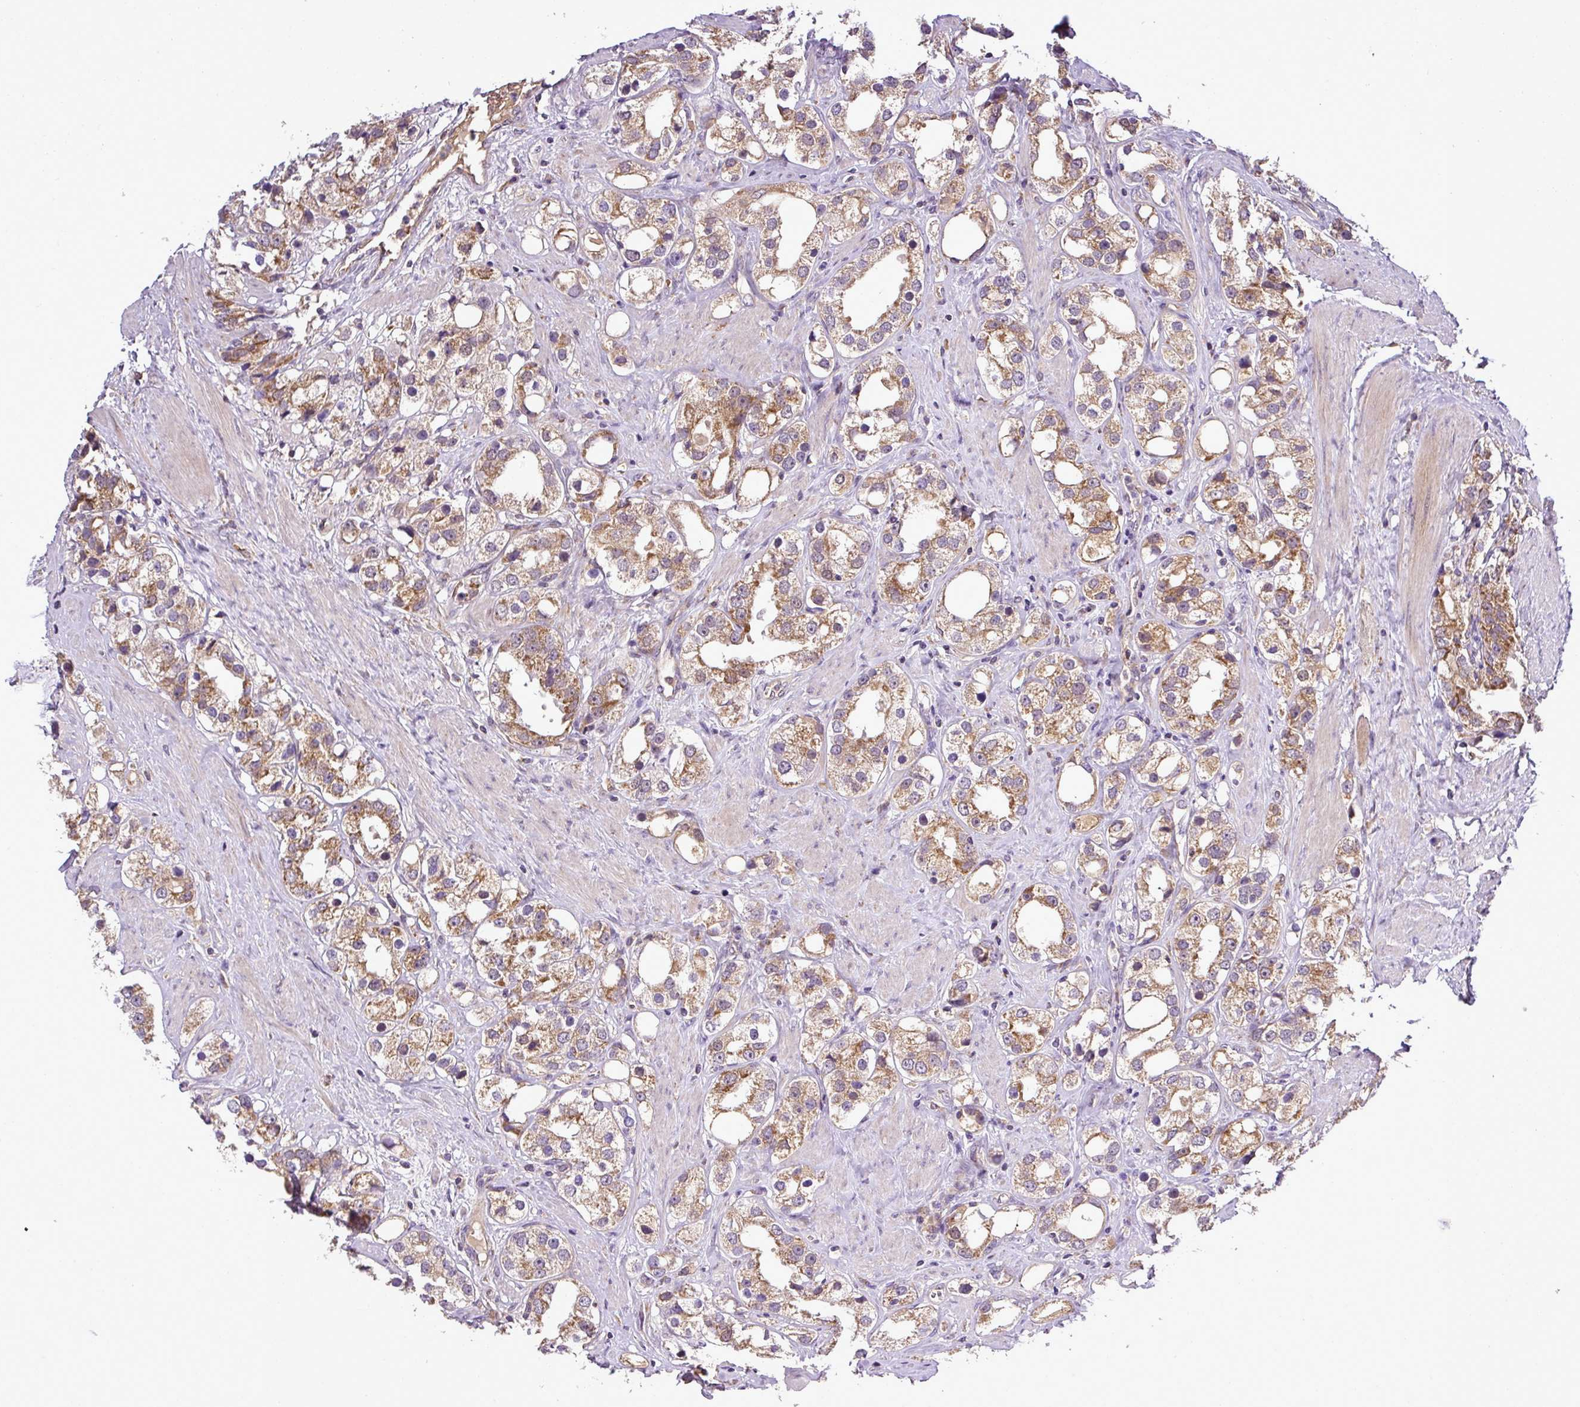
{"staining": {"intensity": "moderate", "quantity": ">75%", "location": "cytoplasmic/membranous"}, "tissue": "prostate cancer", "cell_type": "Tumor cells", "image_type": "cancer", "snomed": [{"axis": "morphology", "description": "Adenocarcinoma, NOS"}, {"axis": "topography", "description": "Prostate"}], "caption": "Protein analysis of adenocarcinoma (prostate) tissue demonstrates moderate cytoplasmic/membranous staining in about >75% of tumor cells.", "gene": "ZNF513", "patient": {"sex": "male", "age": 79}}